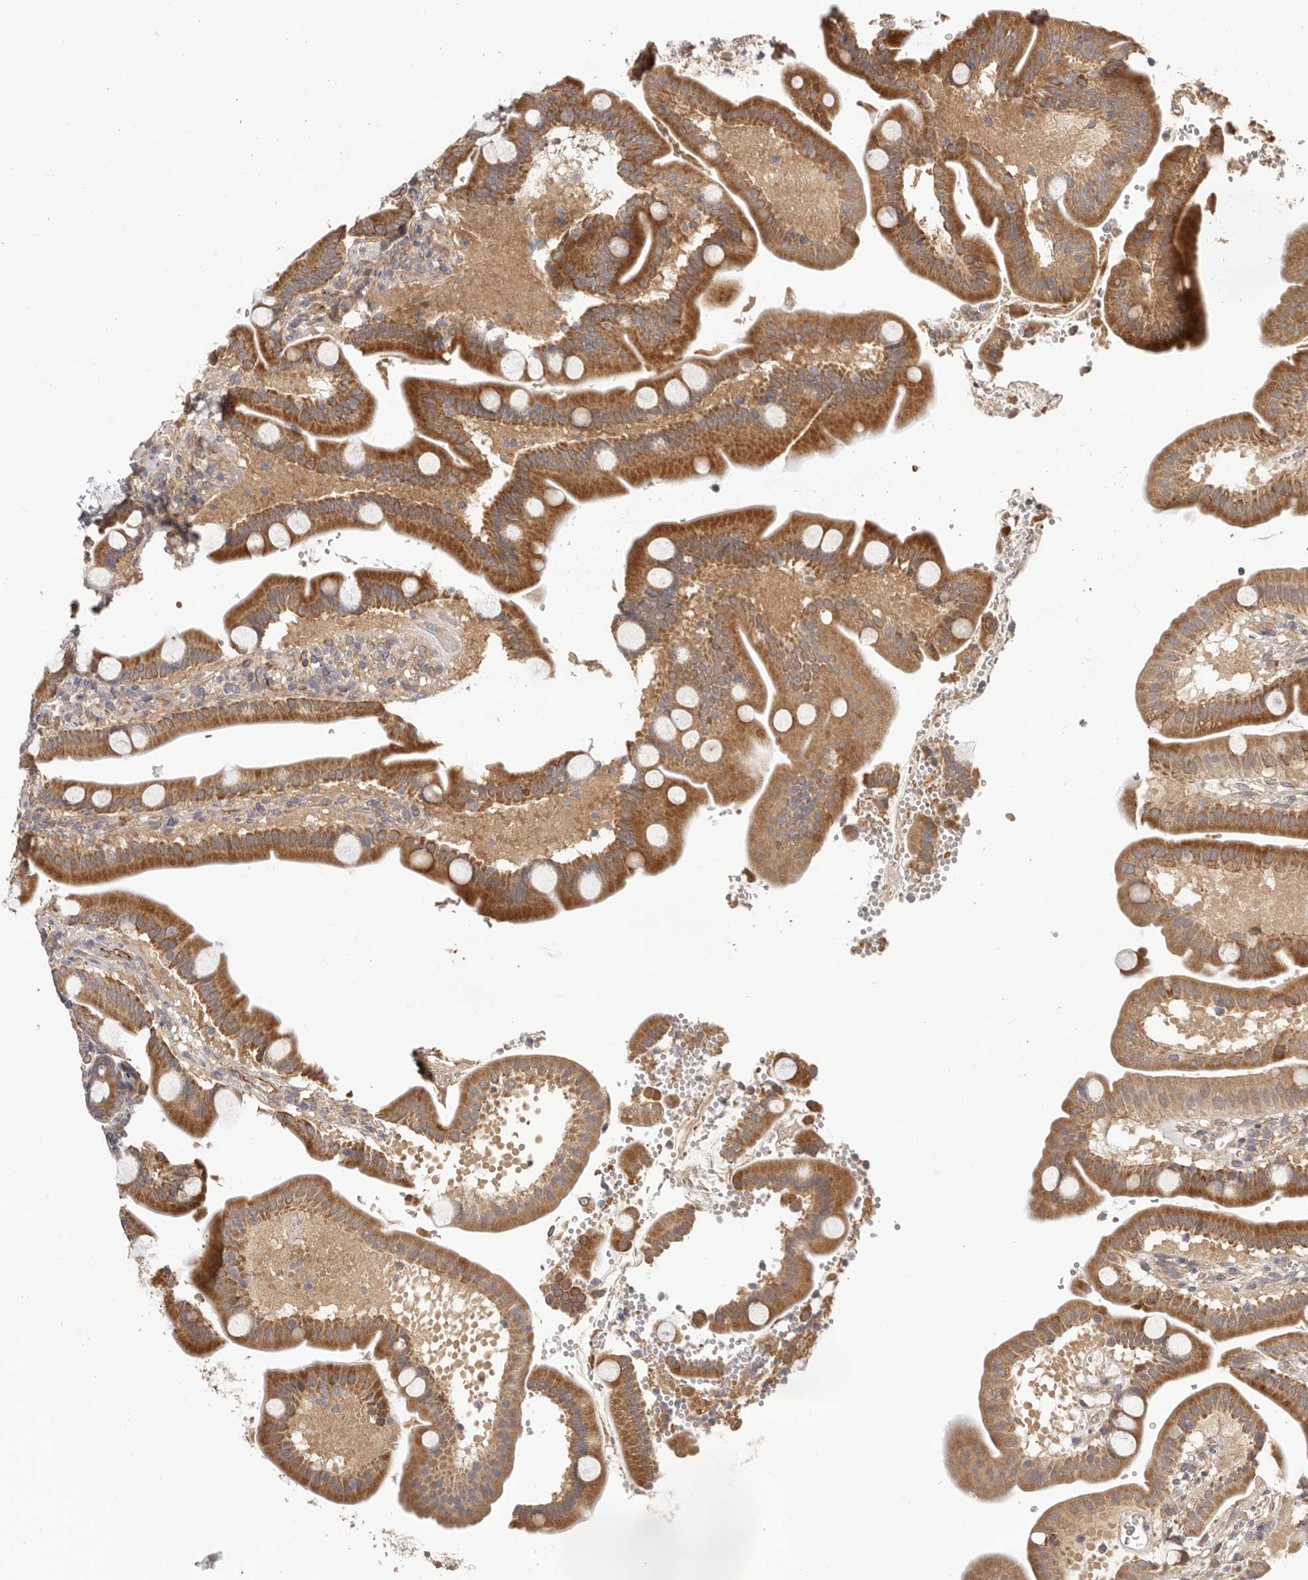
{"staining": {"intensity": "moderate", "quantity": ">75%", "location": "cytoplasmic/membranous"}, "tissue": "duodenum", "cell_type": "Glandular cells", "image_type": "normal", "snomed": [{"axis": "morphology", "description": "Normal tissue, NOS"}, {"axis": "topography", "description": "Duodenum"}], "caption": "High-power microscopy captured an immunohistochemistry histopathology image of benign duodenum, revealing moderate cytoplasmic/membranous positivity in about >75% of glandular cells. Immunohistochemistry stains the protein in brown and the nuclei are stained blue.", "gene": "UBR2", "patient": {"sex": "male", "age": 54}}